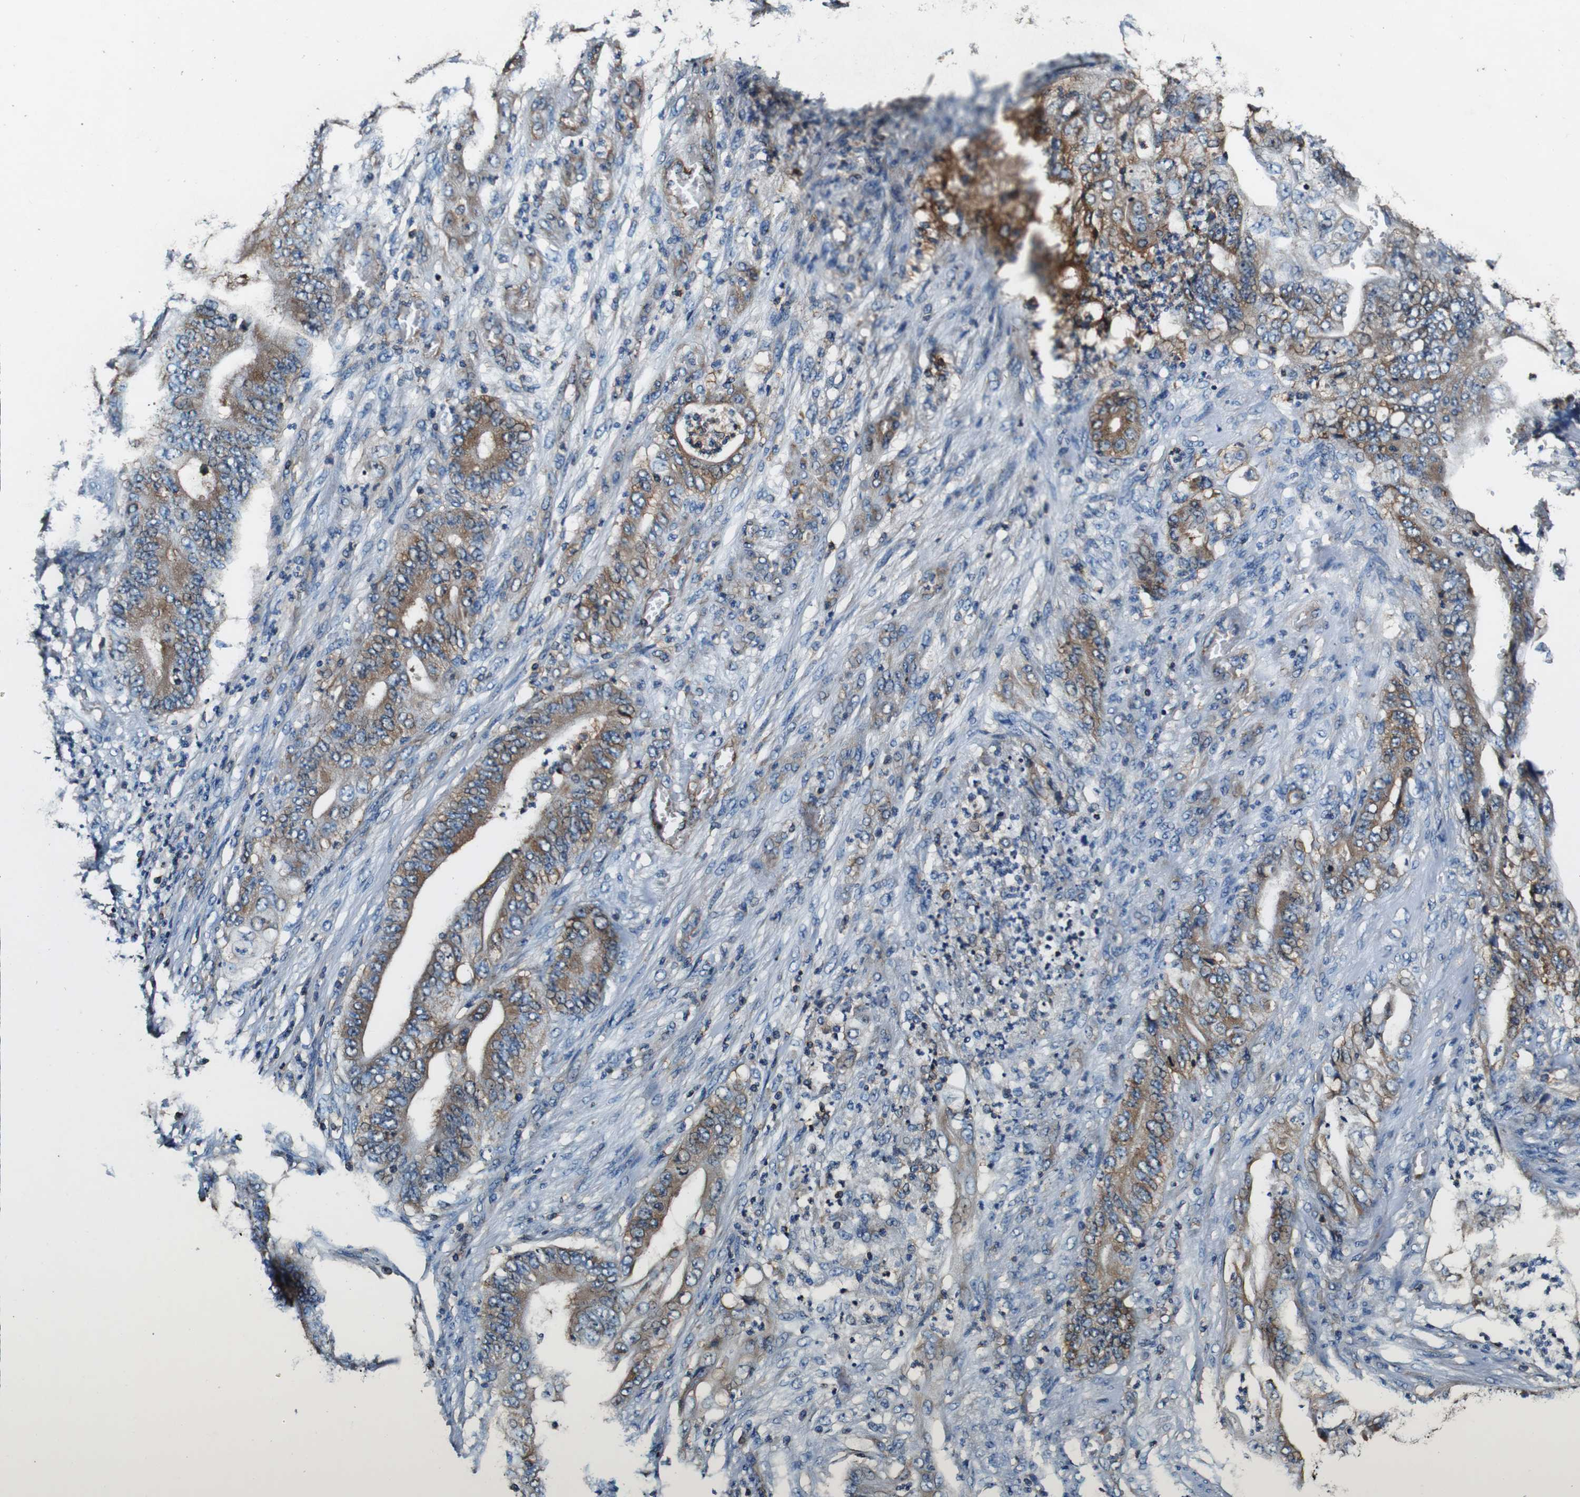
{"staining": {"intensity": "moderate", "quantity": ">75%", "location": "cytoplasmic/membranous"}, "tissue": "stomach cancer", "cell_type": "Tumor cells", "image_type": "cancer", "snomed": [{"axis": "morphology", "description": "Adenocarcinoma, NOS"}, {"axis": "topography", "description": "Stomach"}], "caption": "Immunohistochemical staining of human stomach cancer reveals moderate cytoplasmic/membranous protein staining in about >75% of tumor cells.", "gene": "RHOT2", "patient": {"sex": "female", "age": 73}}